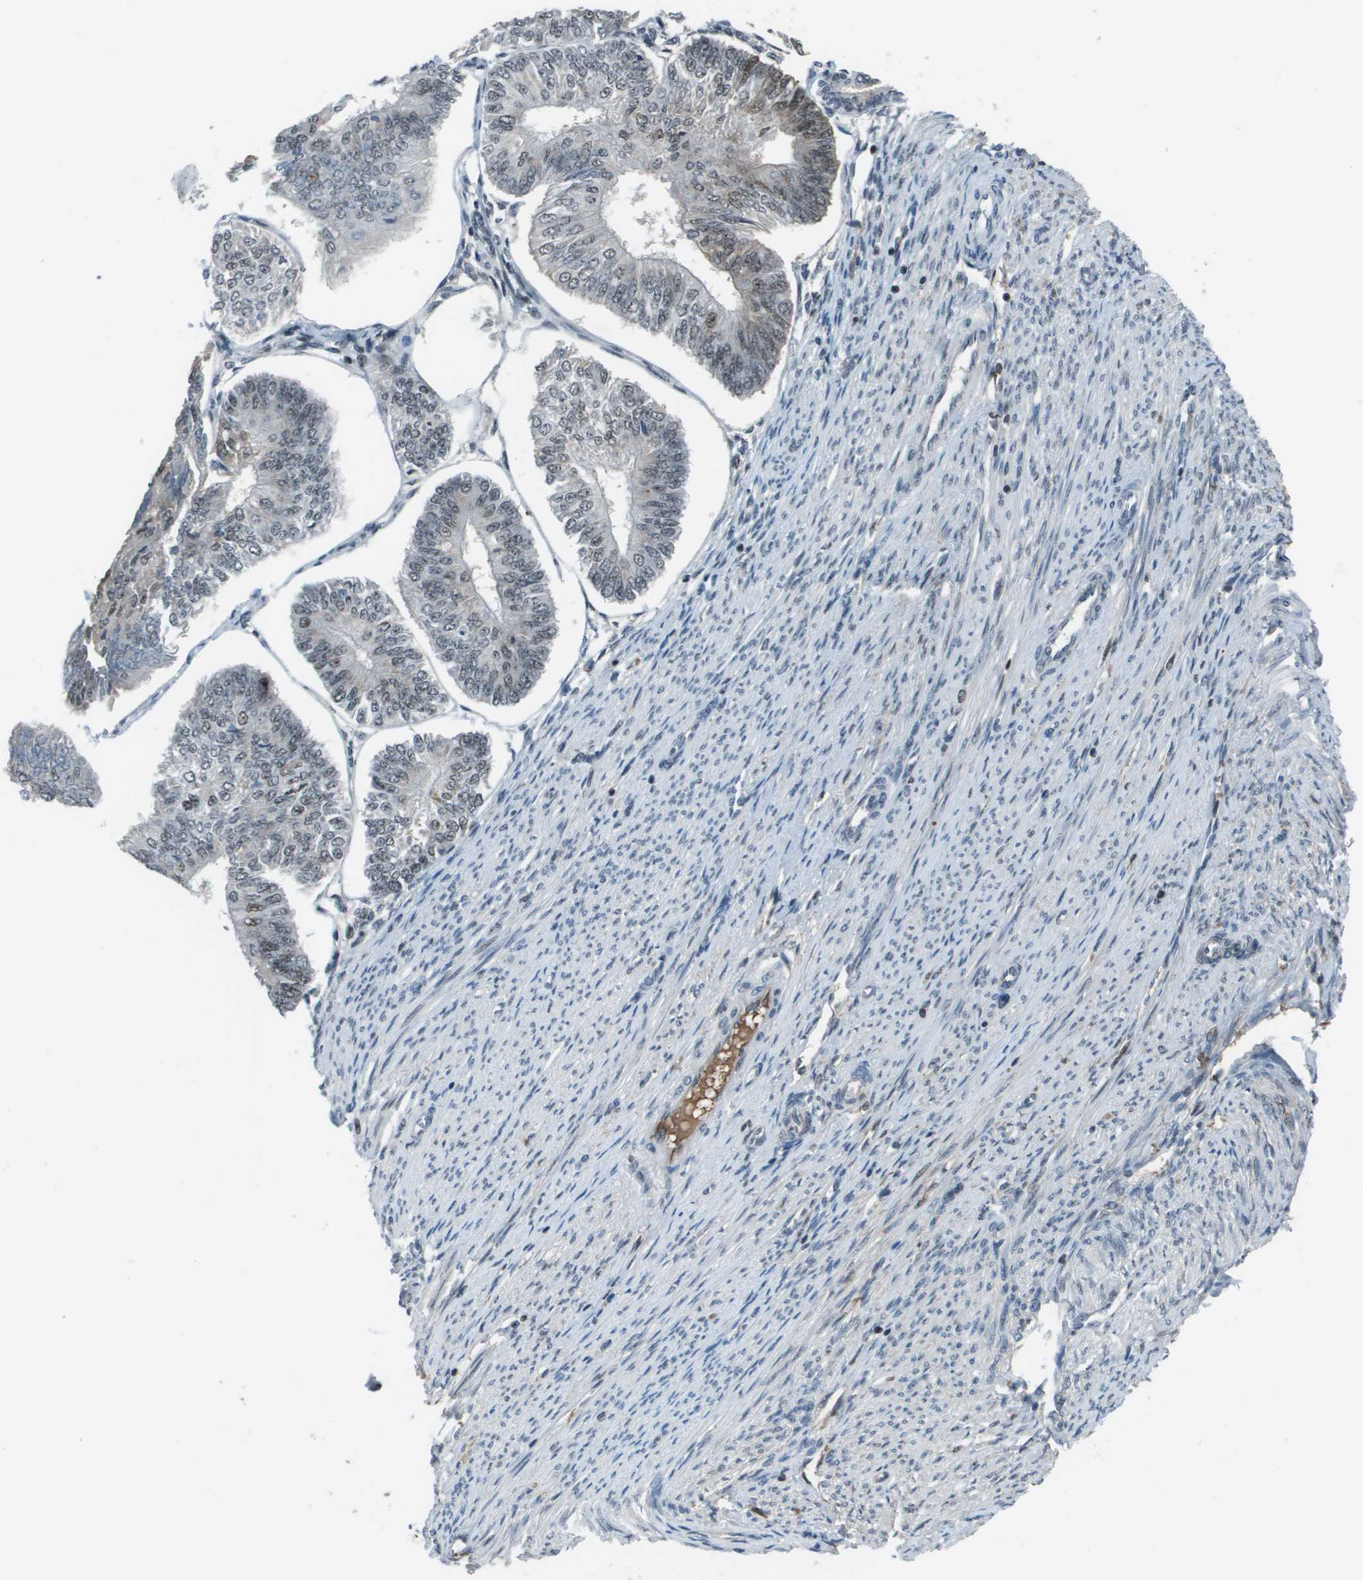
{"staining": {"intensity": "moderate", "quantity": "25%-75%", "location": "nuclear"}, "tissue": "endometrial cancer", "cell_type": "Tumor cells", "image_type": "cancer", "snomed": [{"axis": "morphology", "description": "Adenocarcinoma, NOS"}, {"axis": "topography", "description": "Endometrium"}], "caption": "Tumor cells show moderate nuclear positivity in about 25%-75% of cells in endometrial adenocarcinoma.", "gene": "THRAP3", "patient": {"sex": "female", "age": 58}}